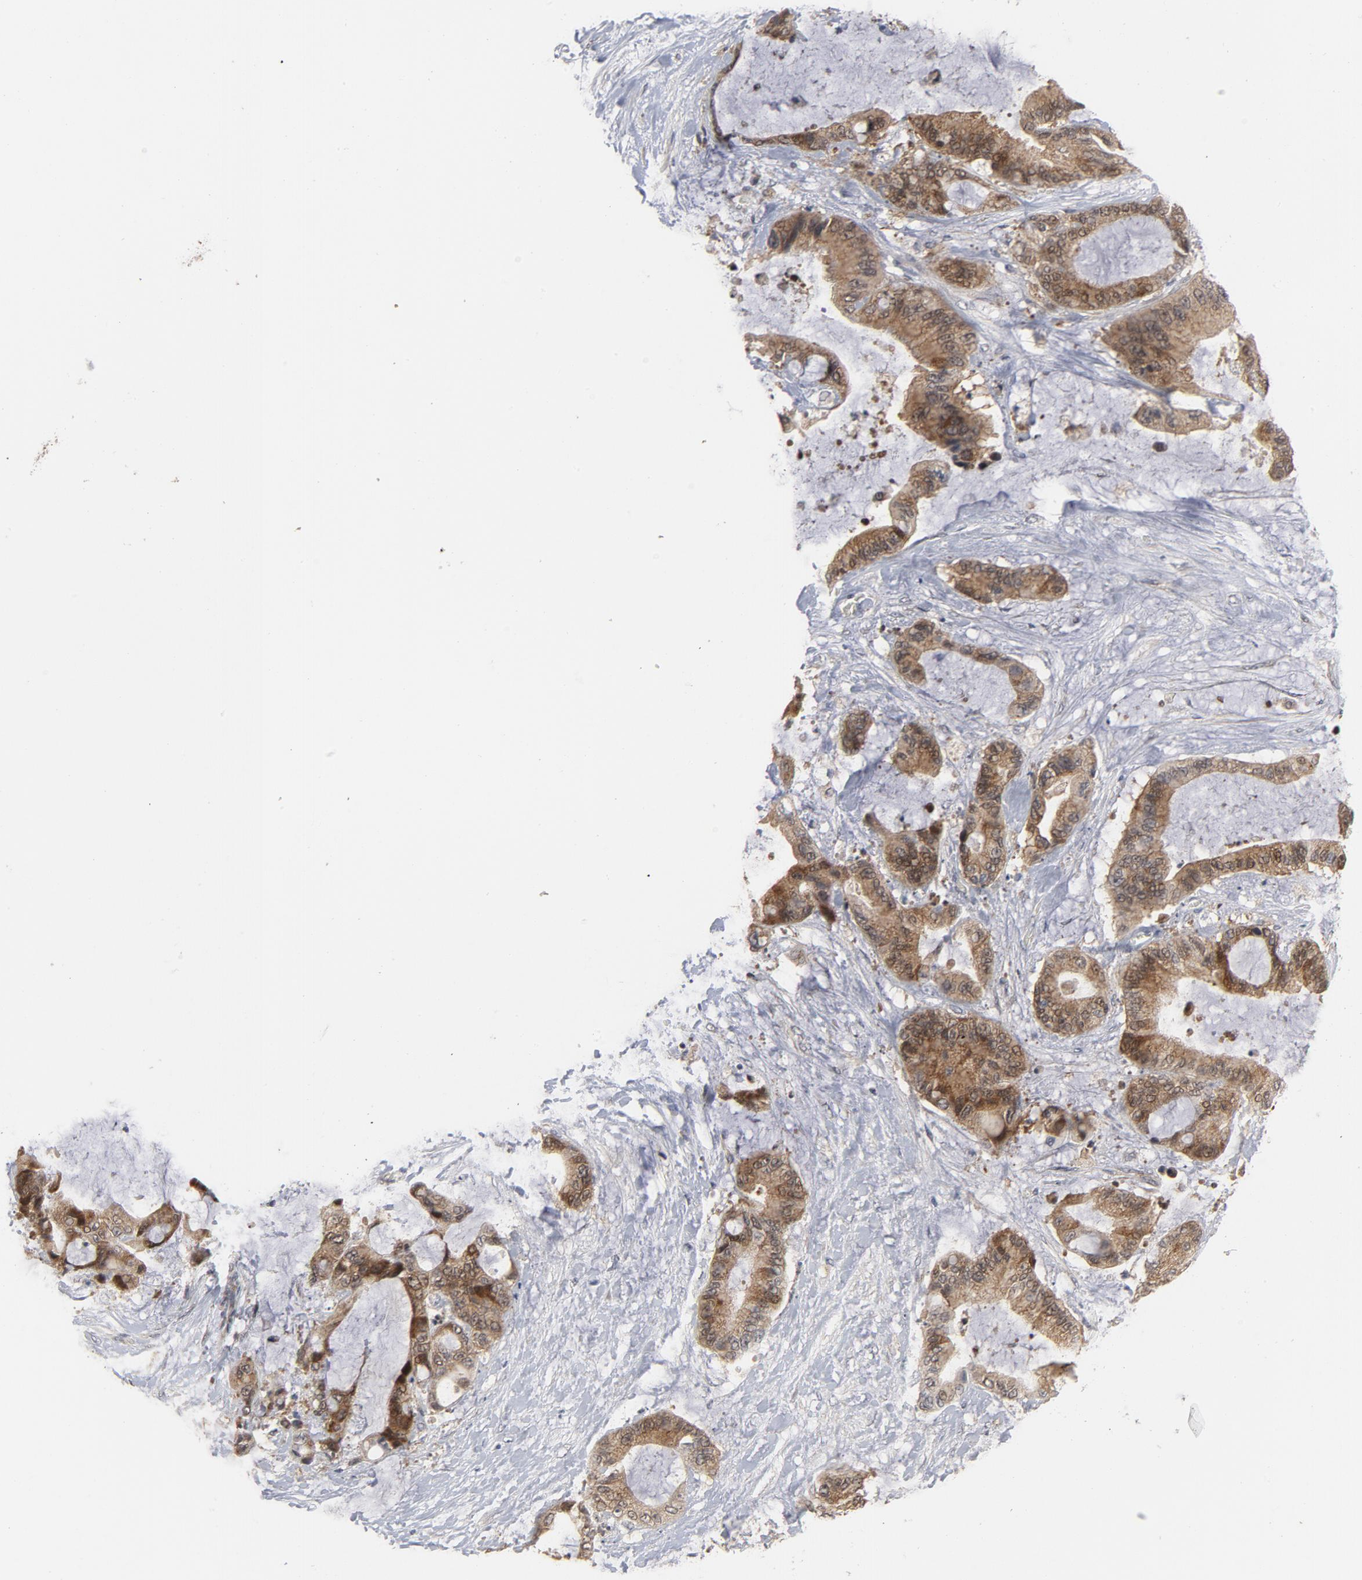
{"staining": {"intensity": "moderate", "quantity": ">75%", "location": "cytoplasmic/membranous"}, "tissue": "liver cancer", "cell_type": "Tumor cells", "image_type": "cancer", "snomed": [{"axis": "morphology", "description": "Cholangiocarcinoma"}, {"axis": "topography", "description": "Liver"}], "caption": "Protein analysis of liver cholangiocarcinoma tissue displays moderate cytoplasmic/membranous expression in about >75% of tumor cells.", "gene": "PPP1R1B", "patient": {"sex": "female", "age": 73}}